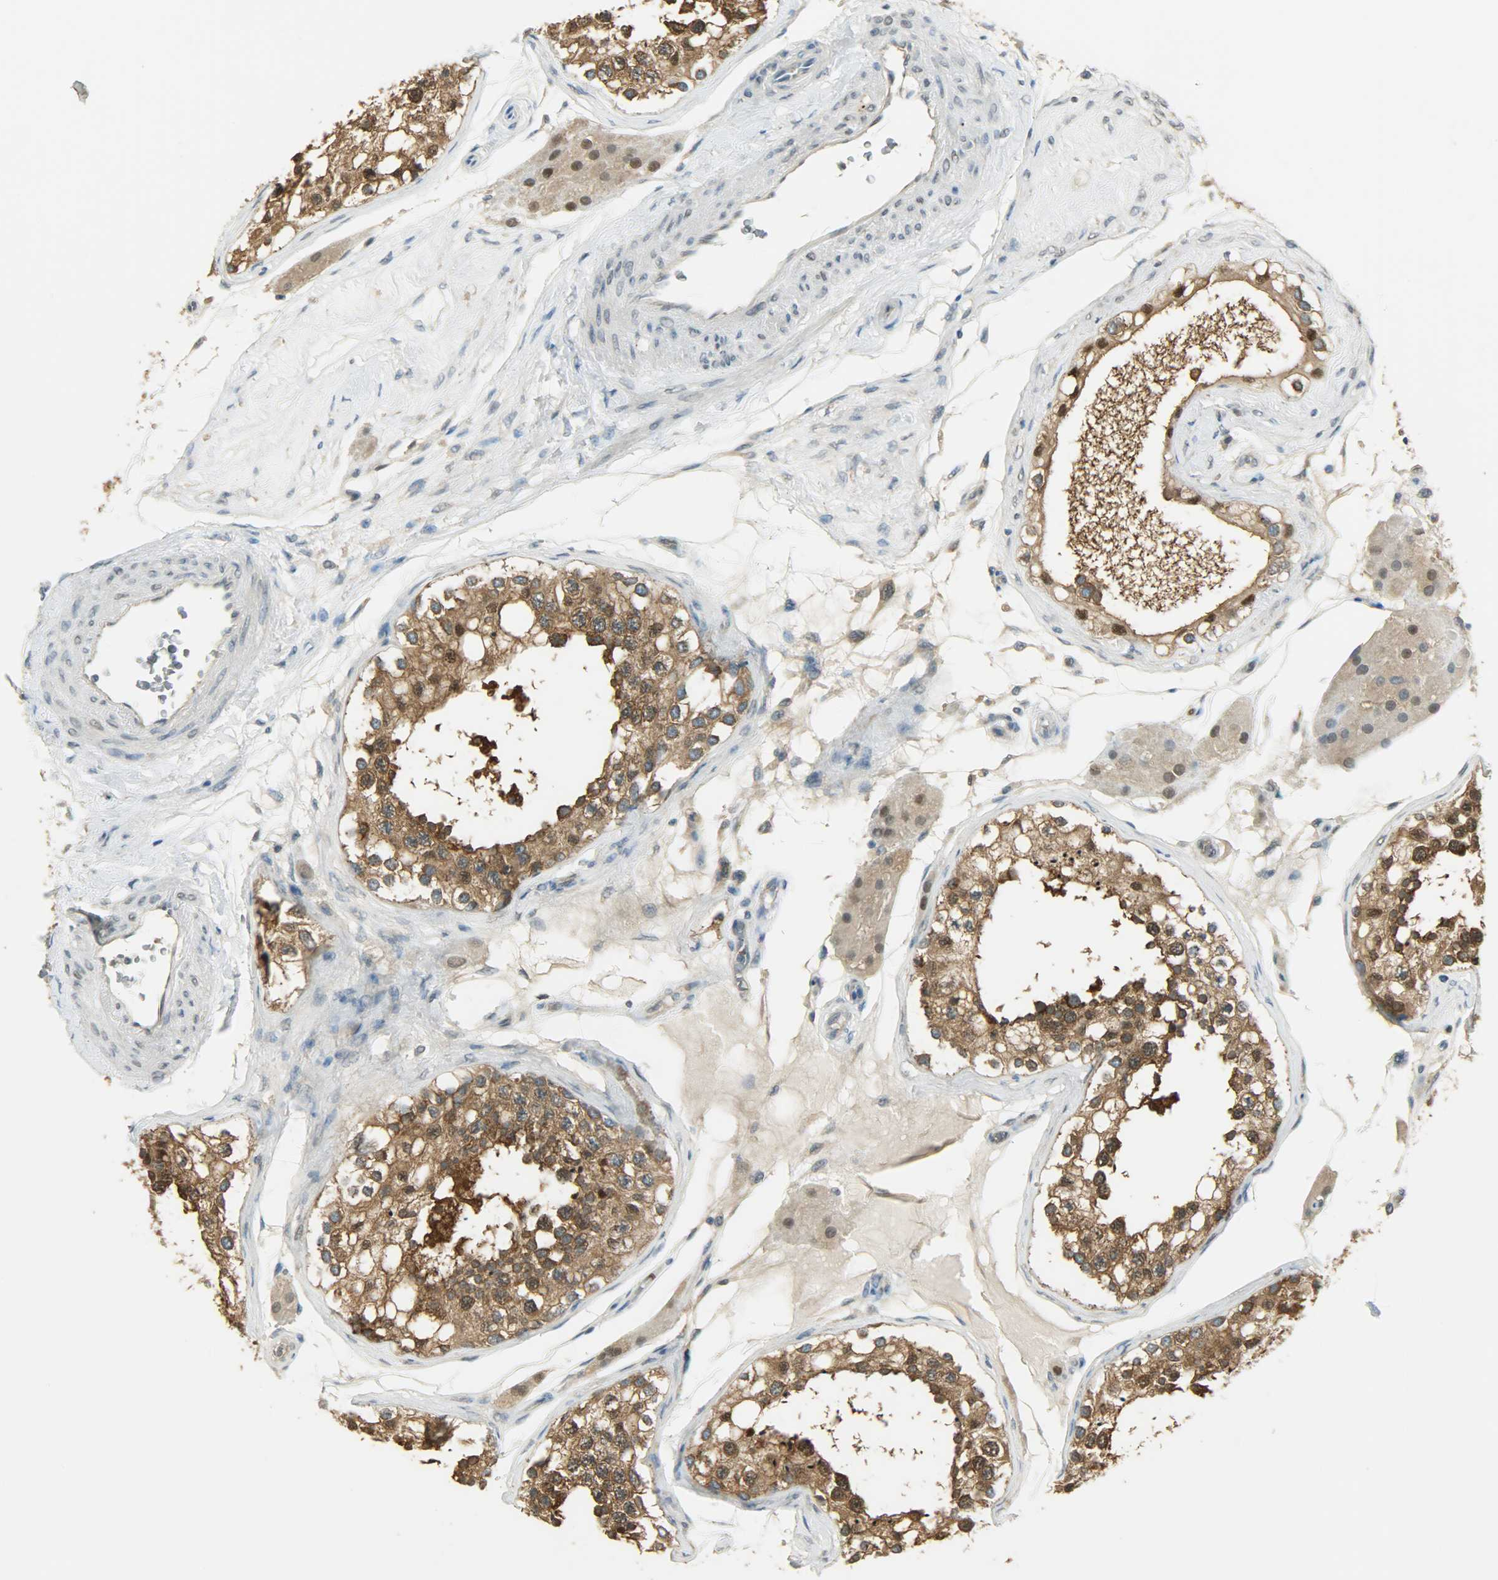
{"staining": {"intensity": "strong", "quantity": ">75%", "location": "cytoplasmic/membranous"}, "tissue": "testis", "cell_type": "Cells in seminiferous ducts", "image_type": "normal", "snomed": [{"axis": "morphology", "description": "Normal tissue, NOS"}, {"axis": "topography", "description": "Testis"}], "caption": "This image displays immunohistochemistry (IHC) staining of benign human testis, with high strong cytoplasmic/membranous staining in approximately >75% of cells in seminiferous ducts.", "gene": "PRMT5", "patient": {"sex": "male", "age": 68}}